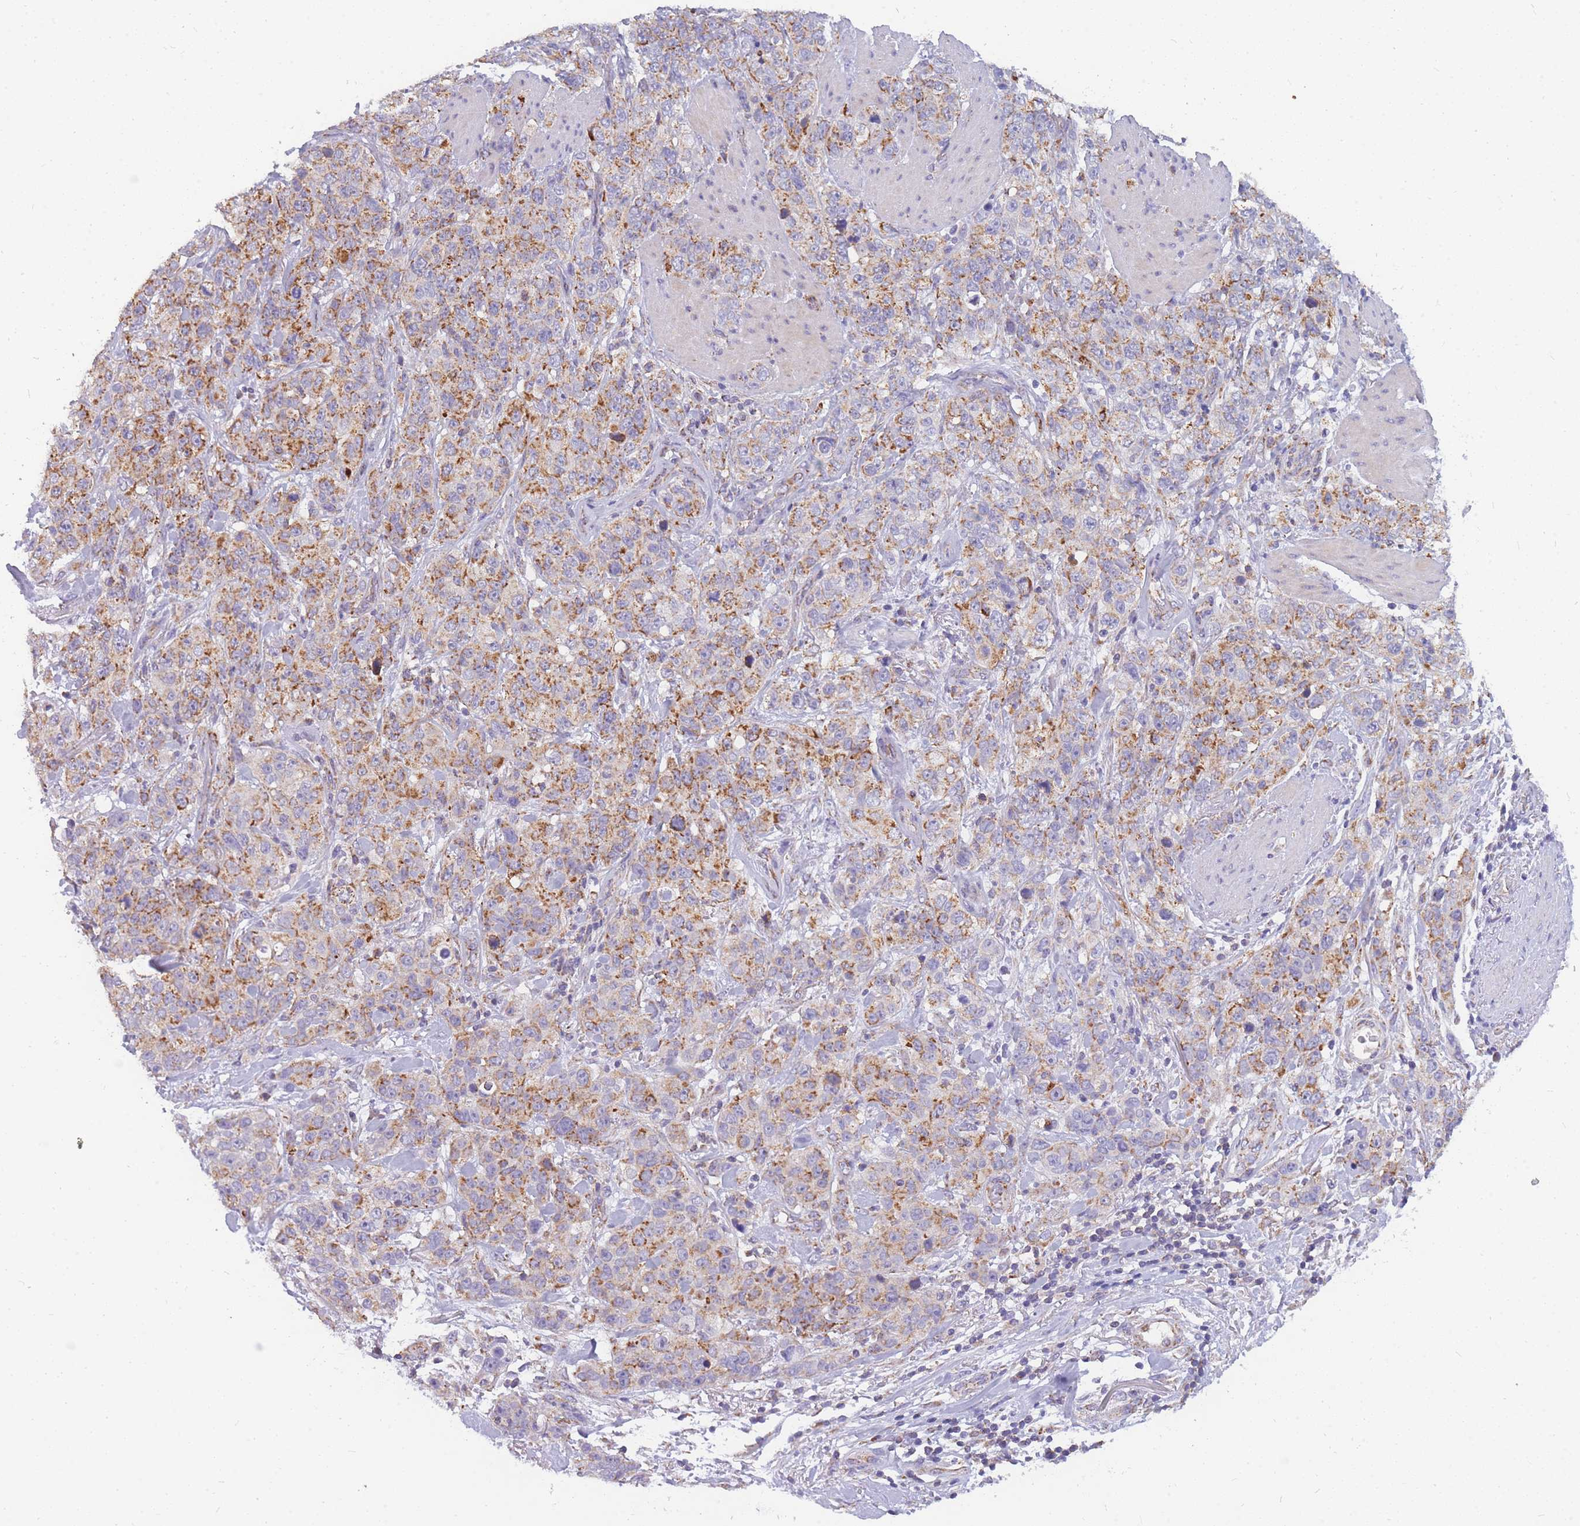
{"staining": {"intensity": "moderate", "quantity": ">75%", "location": "cytoplasmic/membranous"}, "tissue": "stomach cancer", "cell_type": "Tumor cells", "image_type": "cancer", "snomed": [{"axis": "morphology", "description": "Adenocarcinoma, NOS"}, {"axis": "topography", "description": "Stomach"}], "caption": "Immunohistochemistry (IHC) of human stomach cancer (adenocarcinoma) reveals medium levels of moderate cytoplasmic/membranous positivity in about >75% of tumor cells.", "gene": "MRPS11", "patient": {"sex": "male", "age": 48}}